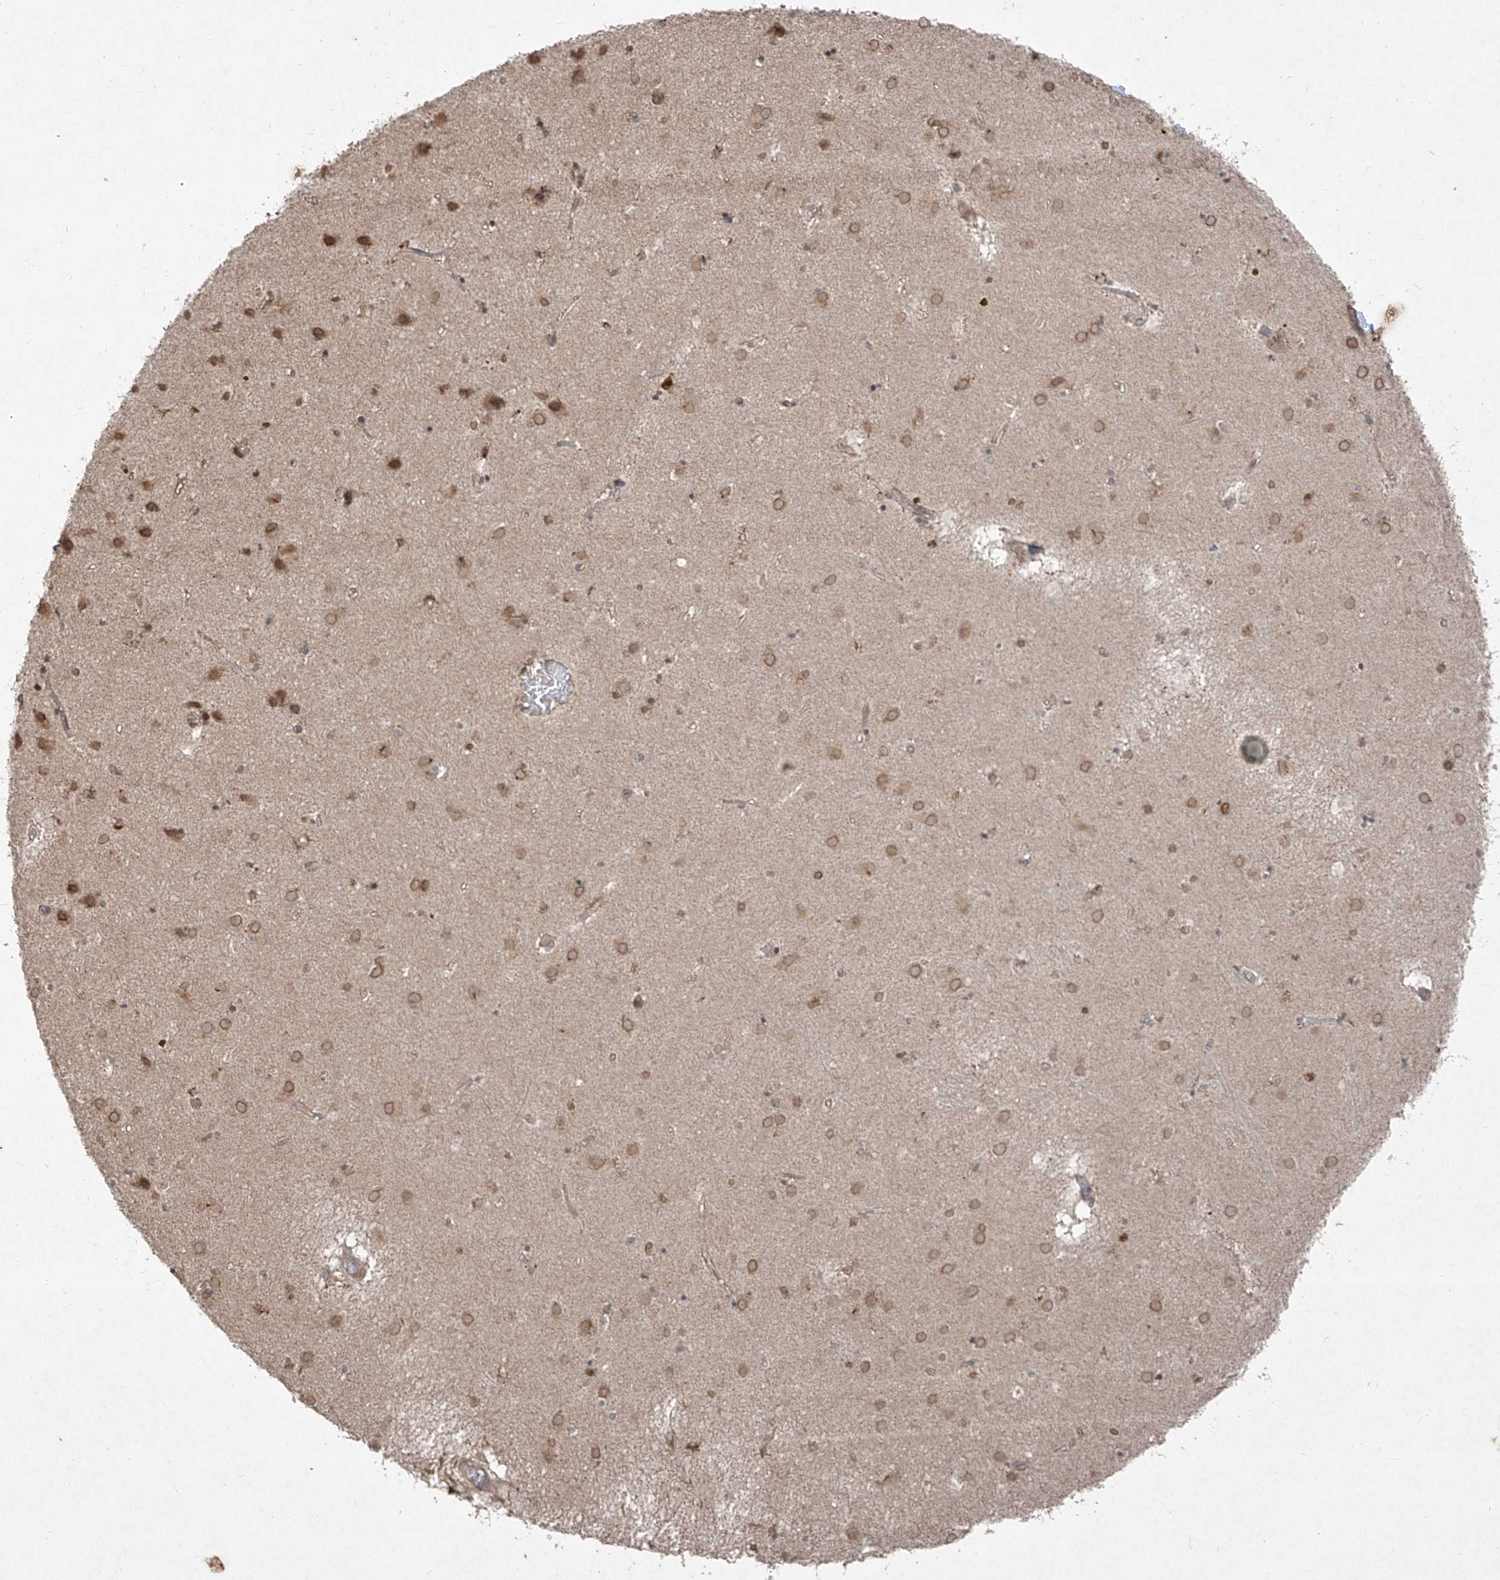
{"staining": {"intensity": "weak", "quantity": "<25%", "location": "cytoplasmic/membranous,nuclear"}, "tissue": "caudate", "cell_type": "Glial cells", "image_type": "normal", "snomed": [{"axis": "morphology", "description": "Normal tissue, NOS"}, {"axis": "topography", "description": "Lateral ventricle wall"}], "caption": "This is an IHC micrograph of unremarkable human caudate. There is no staining in glial cells.", "gene": "ABCD3", "patient": {"sex": "male", "age": 70}}